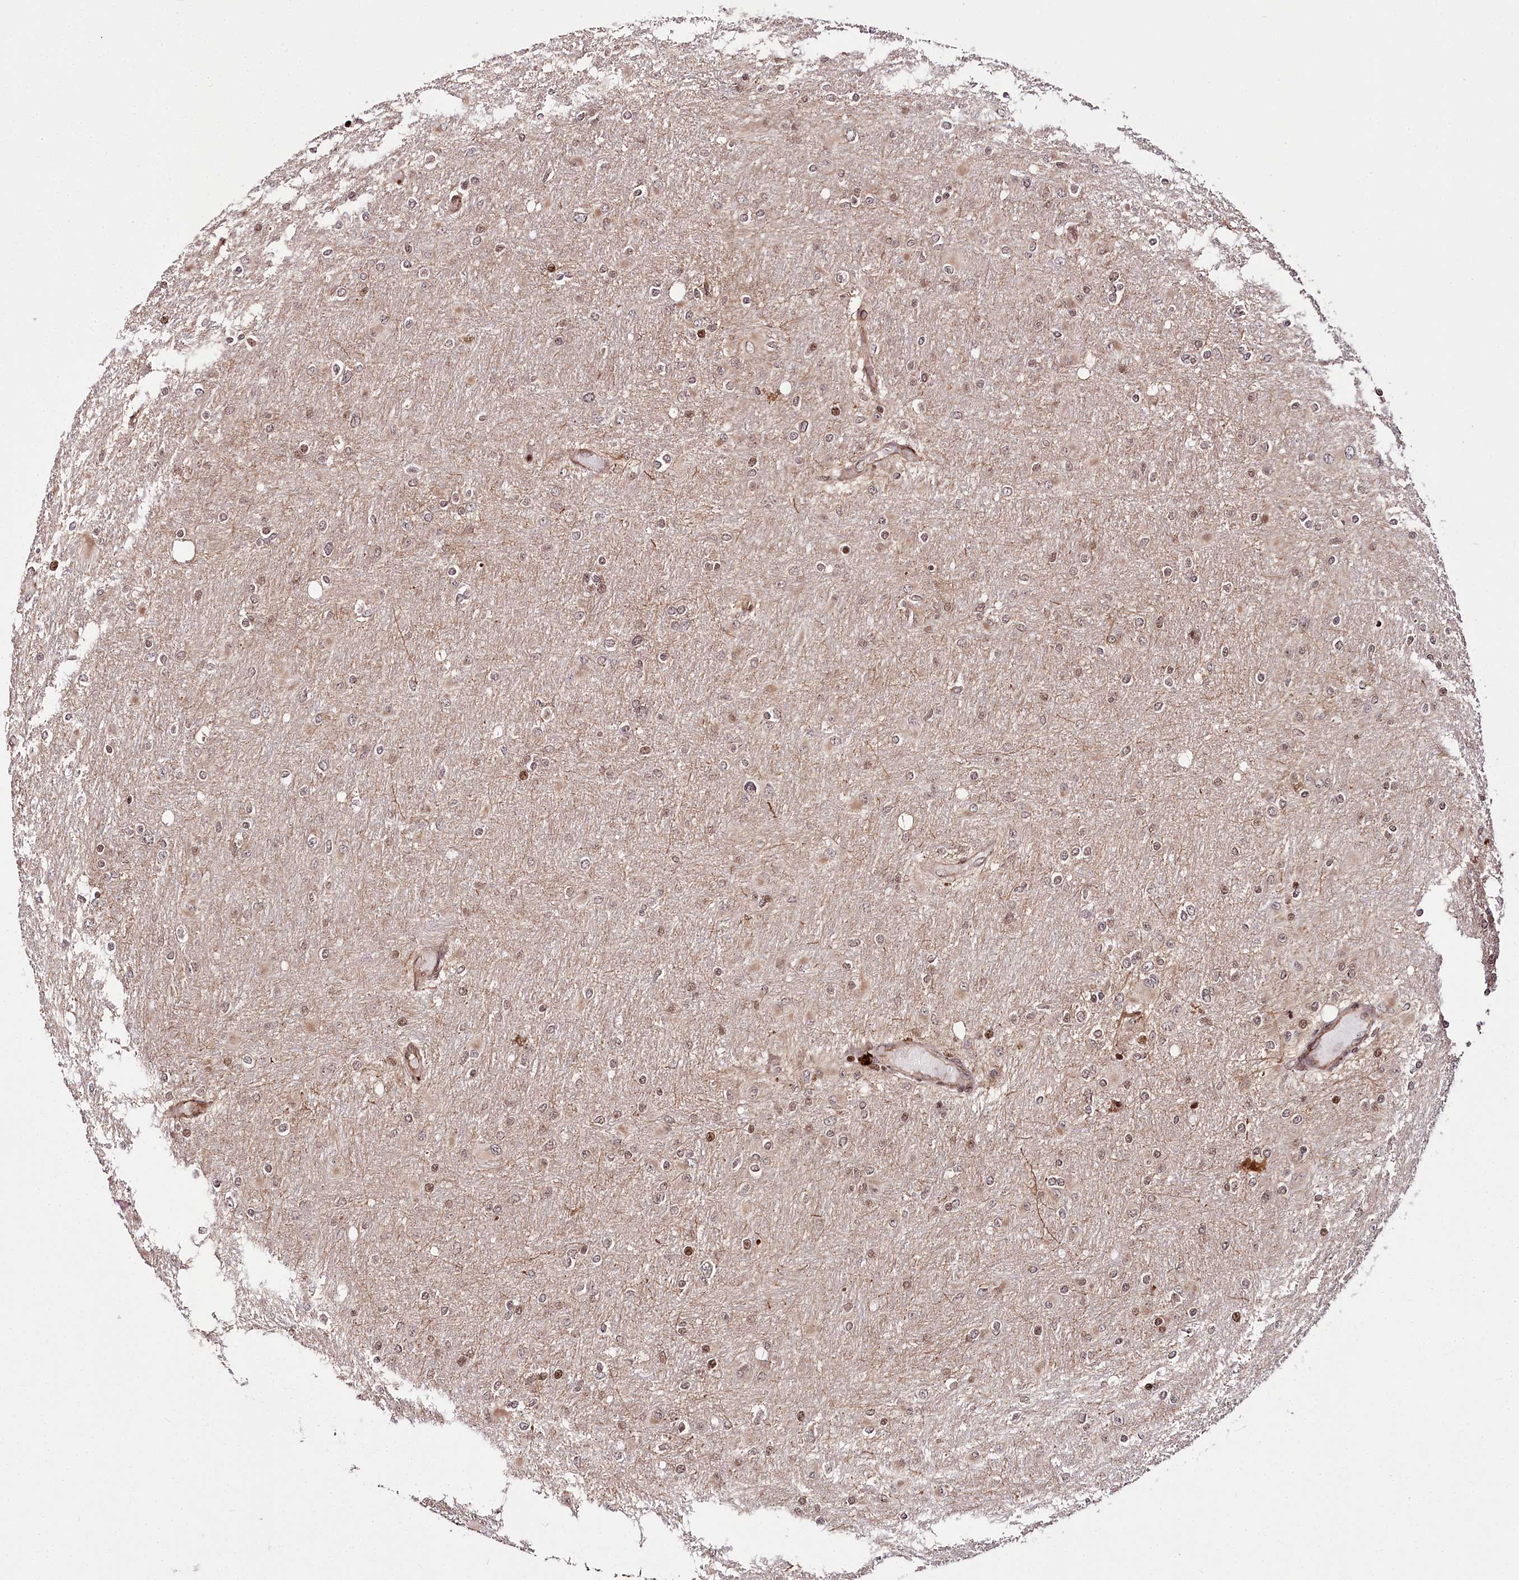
{"staining": {"intensity": "moderate", "quantity": ">75%", "location": "nuclear"}, "tissue": "glioma", "cell_type": "Tumor cells", "image_type": "cancer", "snomed": [{"axis": "morphology", "description": "Glioma, malignant, High grade"}, {"axis": "topography", "description": "Cerebral cortex"}], "caption": "Approximately >75% of tumor cells in glioma display moderate nuclear protein expression as visualized by brown immunohistochemical staining.", "gene": "HOXC8", "patient": {"sex": "female", "age": 36}}